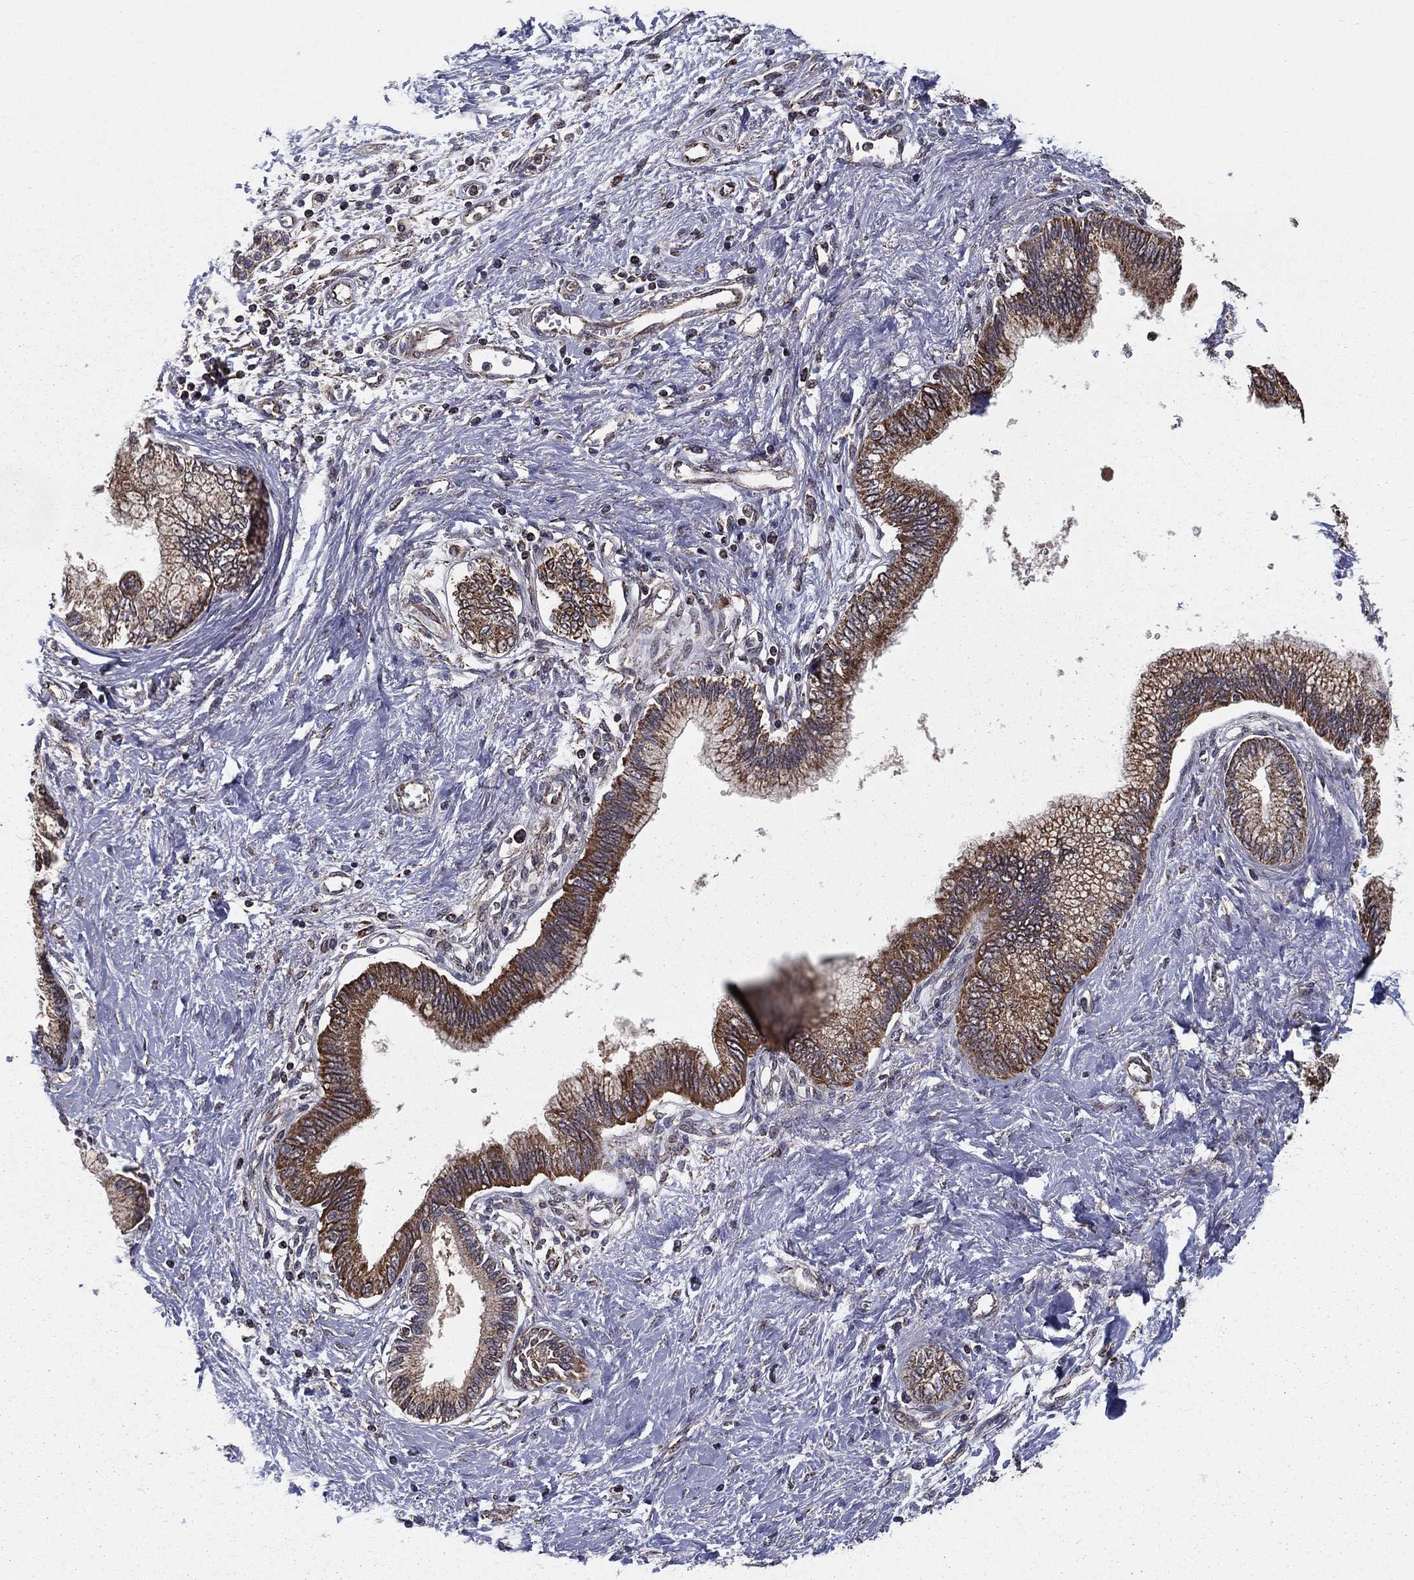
{"staining": {"intensity": "moderate", "quantity": ">75%", "location": "cytoplasmic/membranous"}, "tissue": "pancreatic cancer", "cell_type": "Tumor cells", "image_type": "cancer", "snomed": [{"axis": "morphology", "description": "Adenocarcinoma, NOS"}, {"axis": "topography", "description": "Pancreas"}], "caption": "High-magnification brightfield microscopy of adenocarcinoma (pancreatic) stained with DAB (brown) and counterstained with hematoxylin (blue). tumor cells exhibit moderate cytoplasmic/membranous expression is appreciated in approximately>75% of cells.", "gene": "RIGI", "patient": {"sex": "female", "age": 77}}